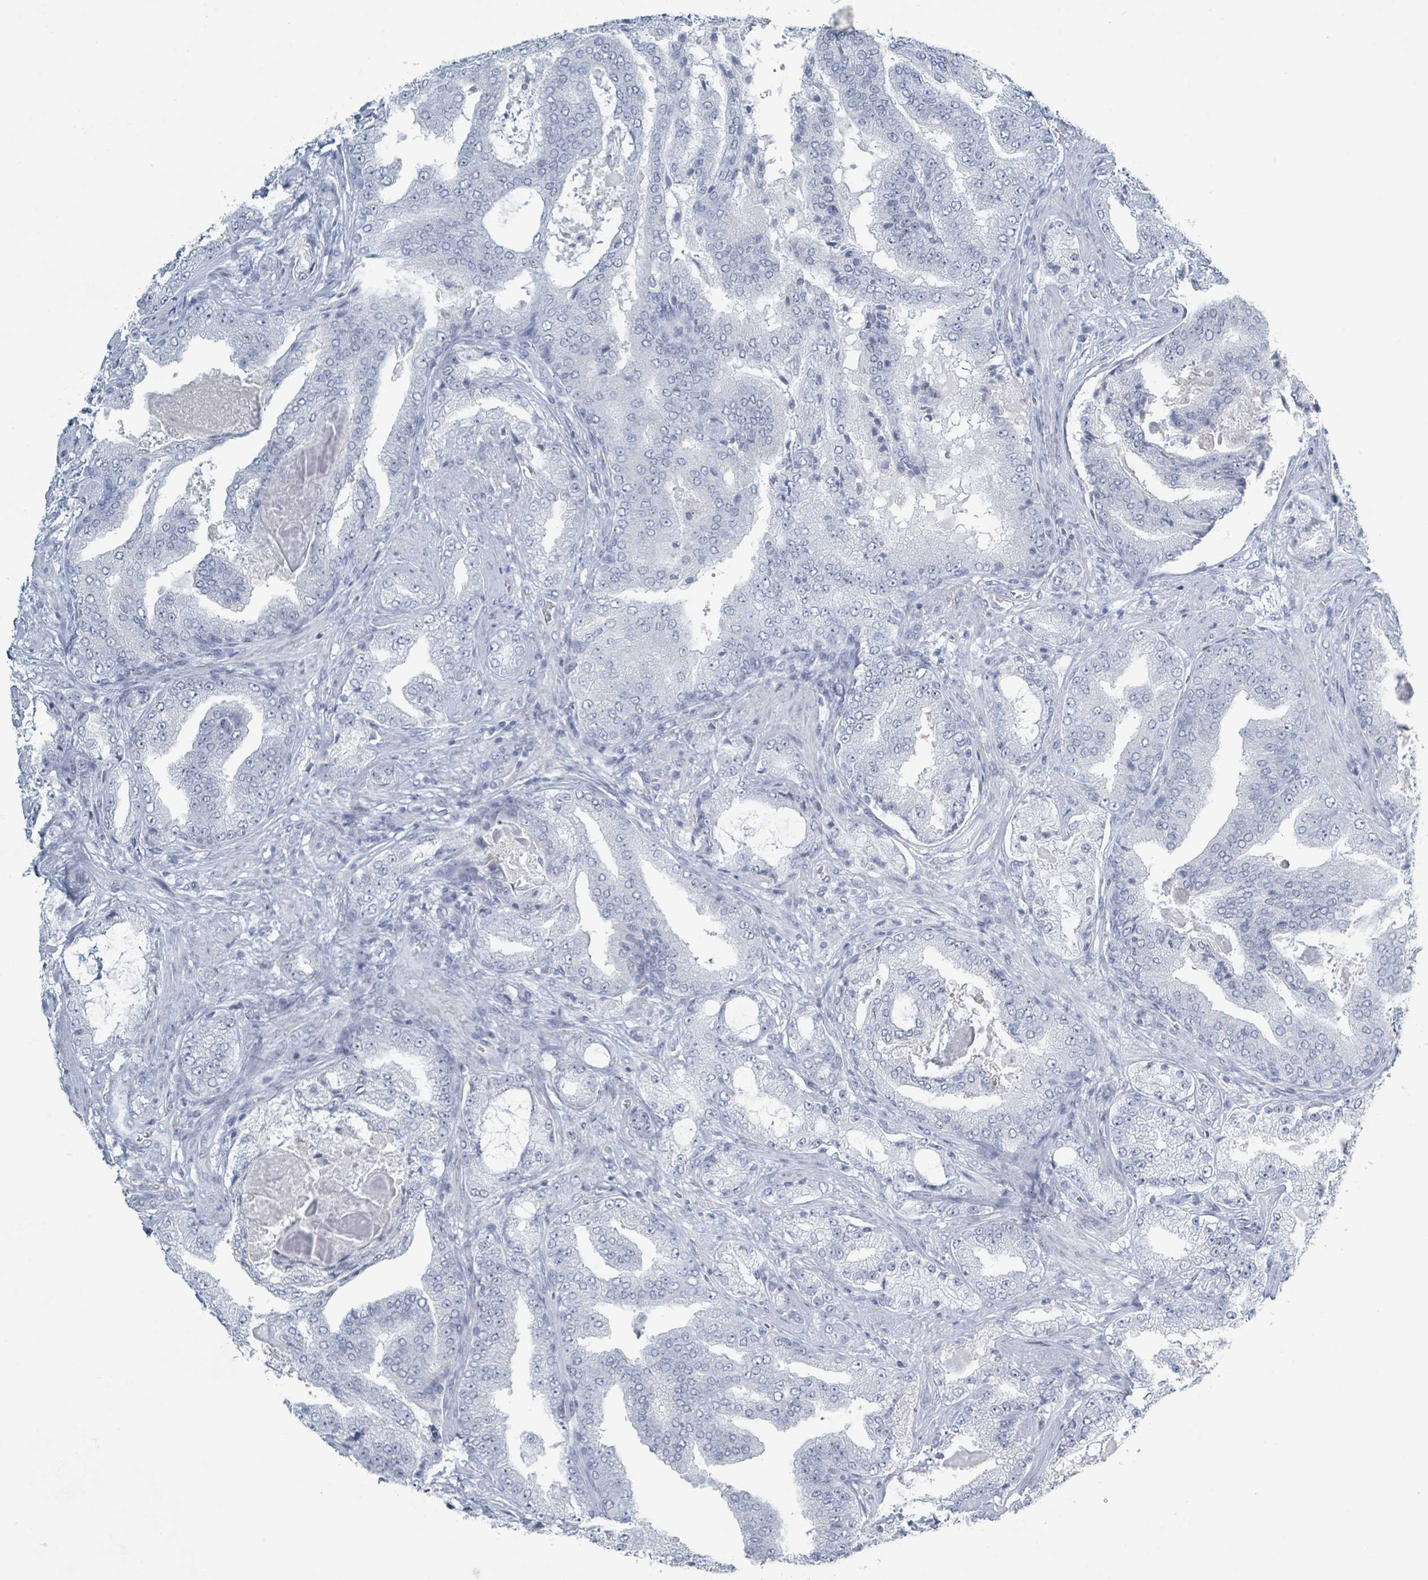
{"staining": {"intensity": "negative", "quantity": "none", "location": "none"}, "tissue": "prostate cancer", "cell_type": "Tumor cells", "image_type": "cancer", "snomed": [{"axis": "morphology", "description": "Adenocarcinoma, High grade"}, {"axis": "topography", "description": "Prostate"}], "caption": "Photomicrograph shows no significant protein positivity in tumor cells of adenocarcinoma (high-grade) (prostate).", "gene": "GPR15LG", "patient": {"sex": "male", "age": 68}}